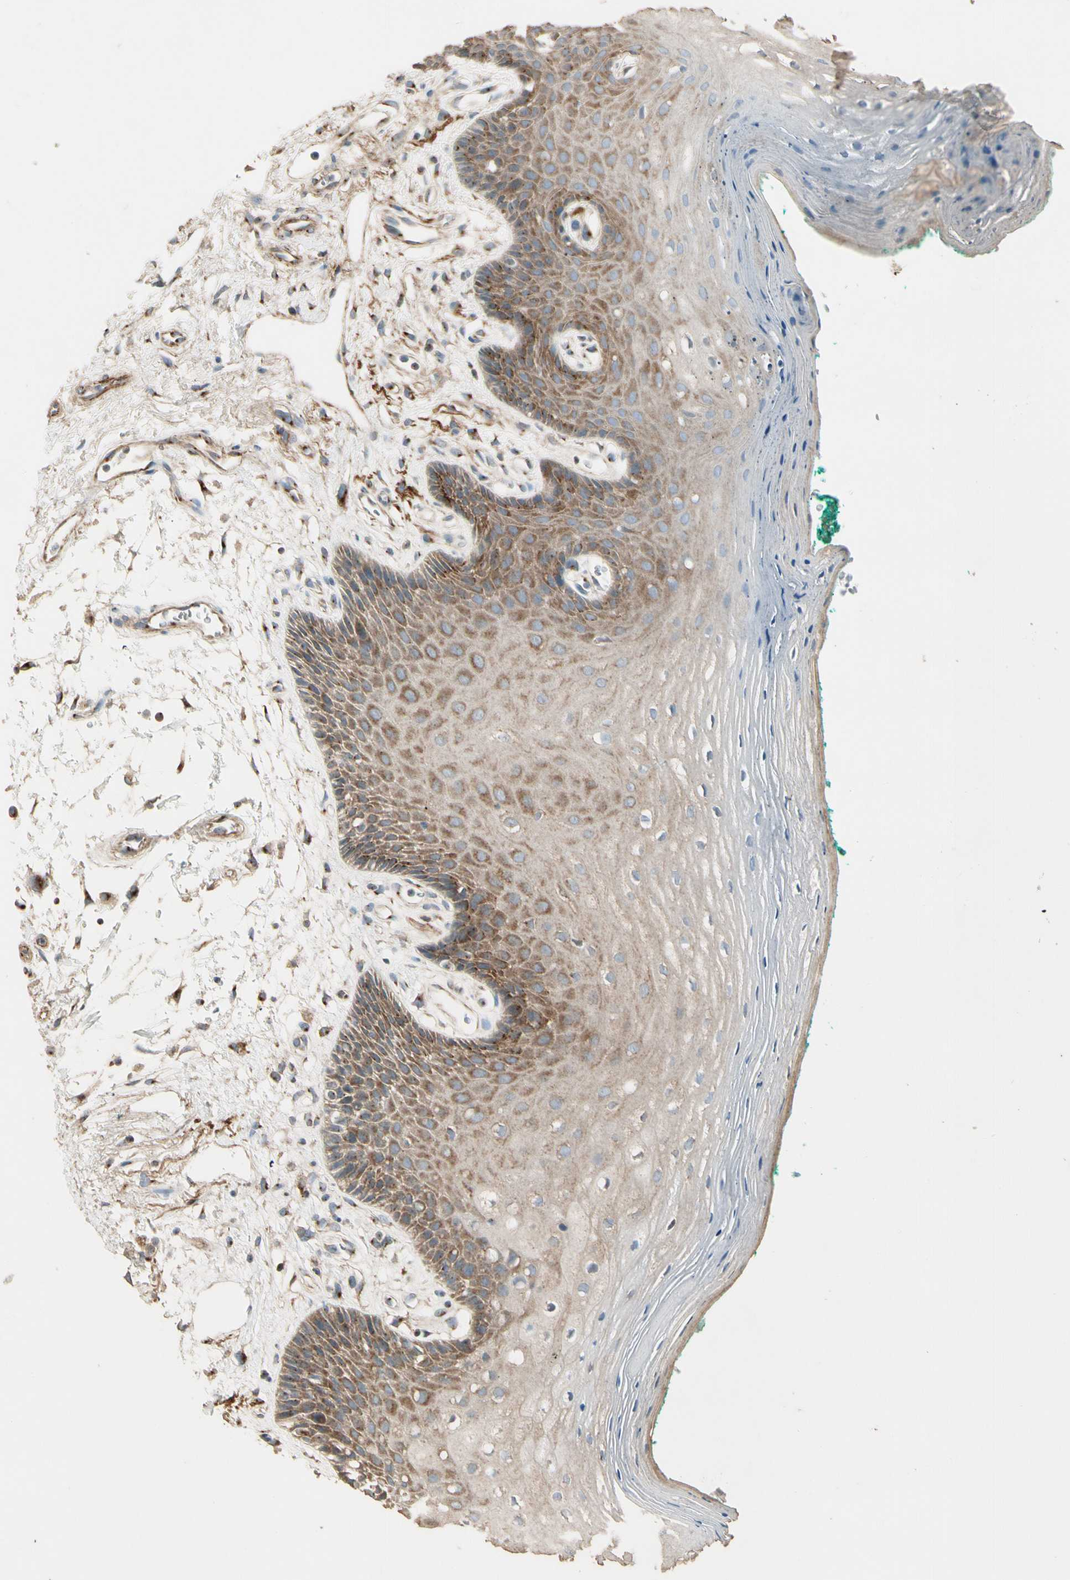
{"staining": {"intensity": "moderate", "quantity": ">75%", "location": "cytoplasmic/membranous"}, "tissue": "oral mucosa", "cell_type": "Squamous epithelial cells", "image_type": "normal", "snomed": [{"axis": "morphology", "description": "Normal tissue, NOS"}, {"axis": "topography", "description": "Skeletal muscle"}, {"axis": "topography", "description": "Oral tissue"}, {"axis": "topography", "description": "Peripheral nerve tissue"}], "caption": "IHC micrograph of unremarkable oral mucosa: oral mucosa stained using IHC displays medium levels of moderate protein expression localized specifically in the cytoplasmic/membranous of squamous epithelial cells, appearing as a cytoplasmic/membranous brown color.", "gene": "AKAP9", "patient": {"sex": "female", "age": 84}}